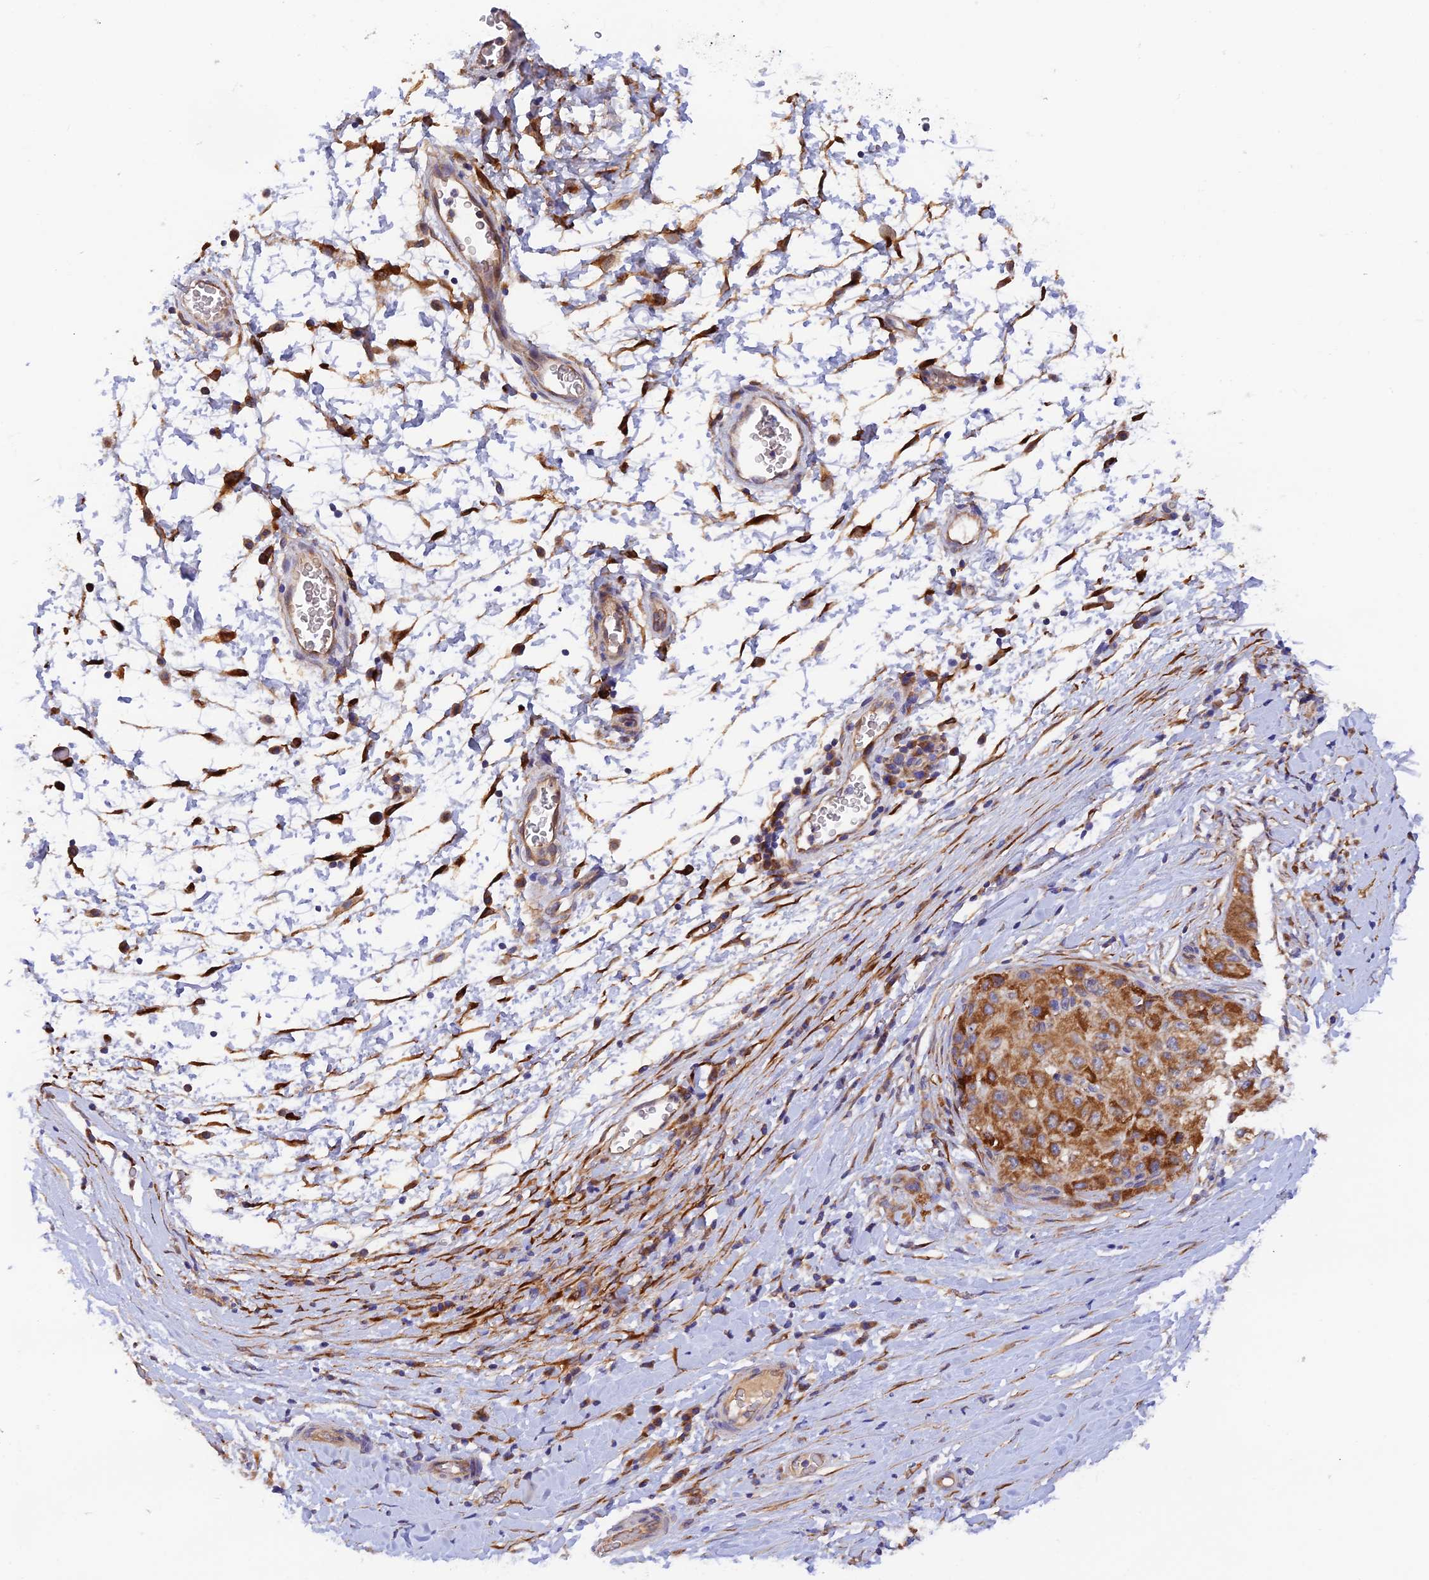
{"staining": {"intensity": "strong", "quantity": ">75%", "location": "cytoplasmic/membranous"}, "tissue": "liver cancer", "cell_type": "Tumor cells", "image_type": "cancer", "snomed": [{"axis": "morphology", "description": "Carcinoma, Hepatocellular, NOS"}, {"axis": "topography", "description": "Liver"}], "caption": "The micrograph exhibits immunohistochemical staining of liver hepatocellular carcinoma. There is strong cytoplasmic/membranous positivity is appreciated in approximately >75% of tumor cells.", "gene": "RANBP6", "patient": {"sex": "male", "age": 80}}